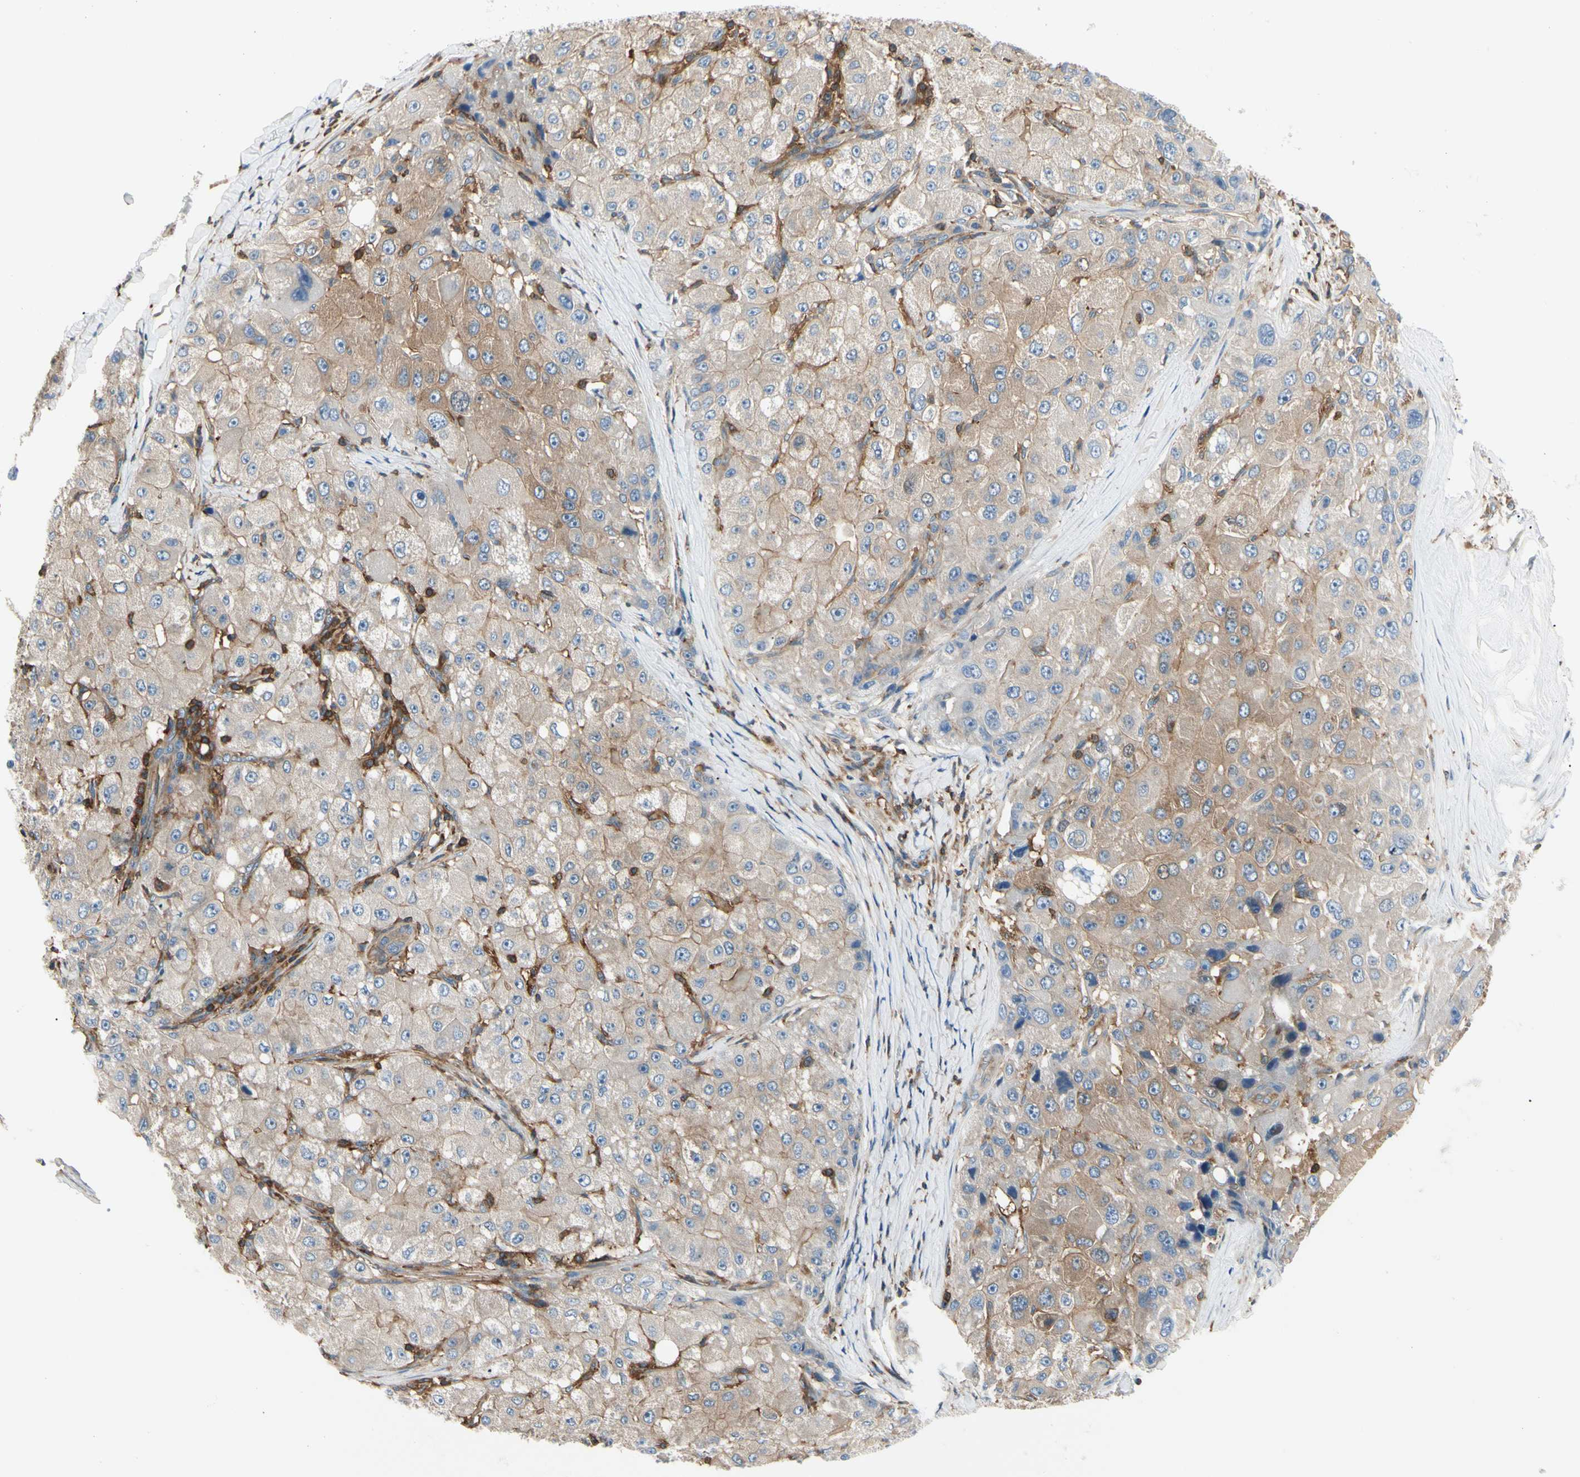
{"staining": {"intensity": "weak", "quantity": "<25%", "location": "cytoplasmic/membranous"}, "tissue": "liver cancer", "cell_type": "Tumor cells", "image_type": "cancer", "snomed": [{"axis": "morphology", "description": "Carcinoma, Hepatocellular, NOS"}, {"axis": "topography", "description": "Liver"}], "caption": "High magnification brightfield microscopy of hepatocellular carcinoma (liver) stained with DAB (3,3'-diaminobenzidine) (brown) and counterstained with hematoxylin (blue): tumor cells show no significant expression.", "gene": "CAPZA2", "patient": {"sex": "male", "age": 80}}